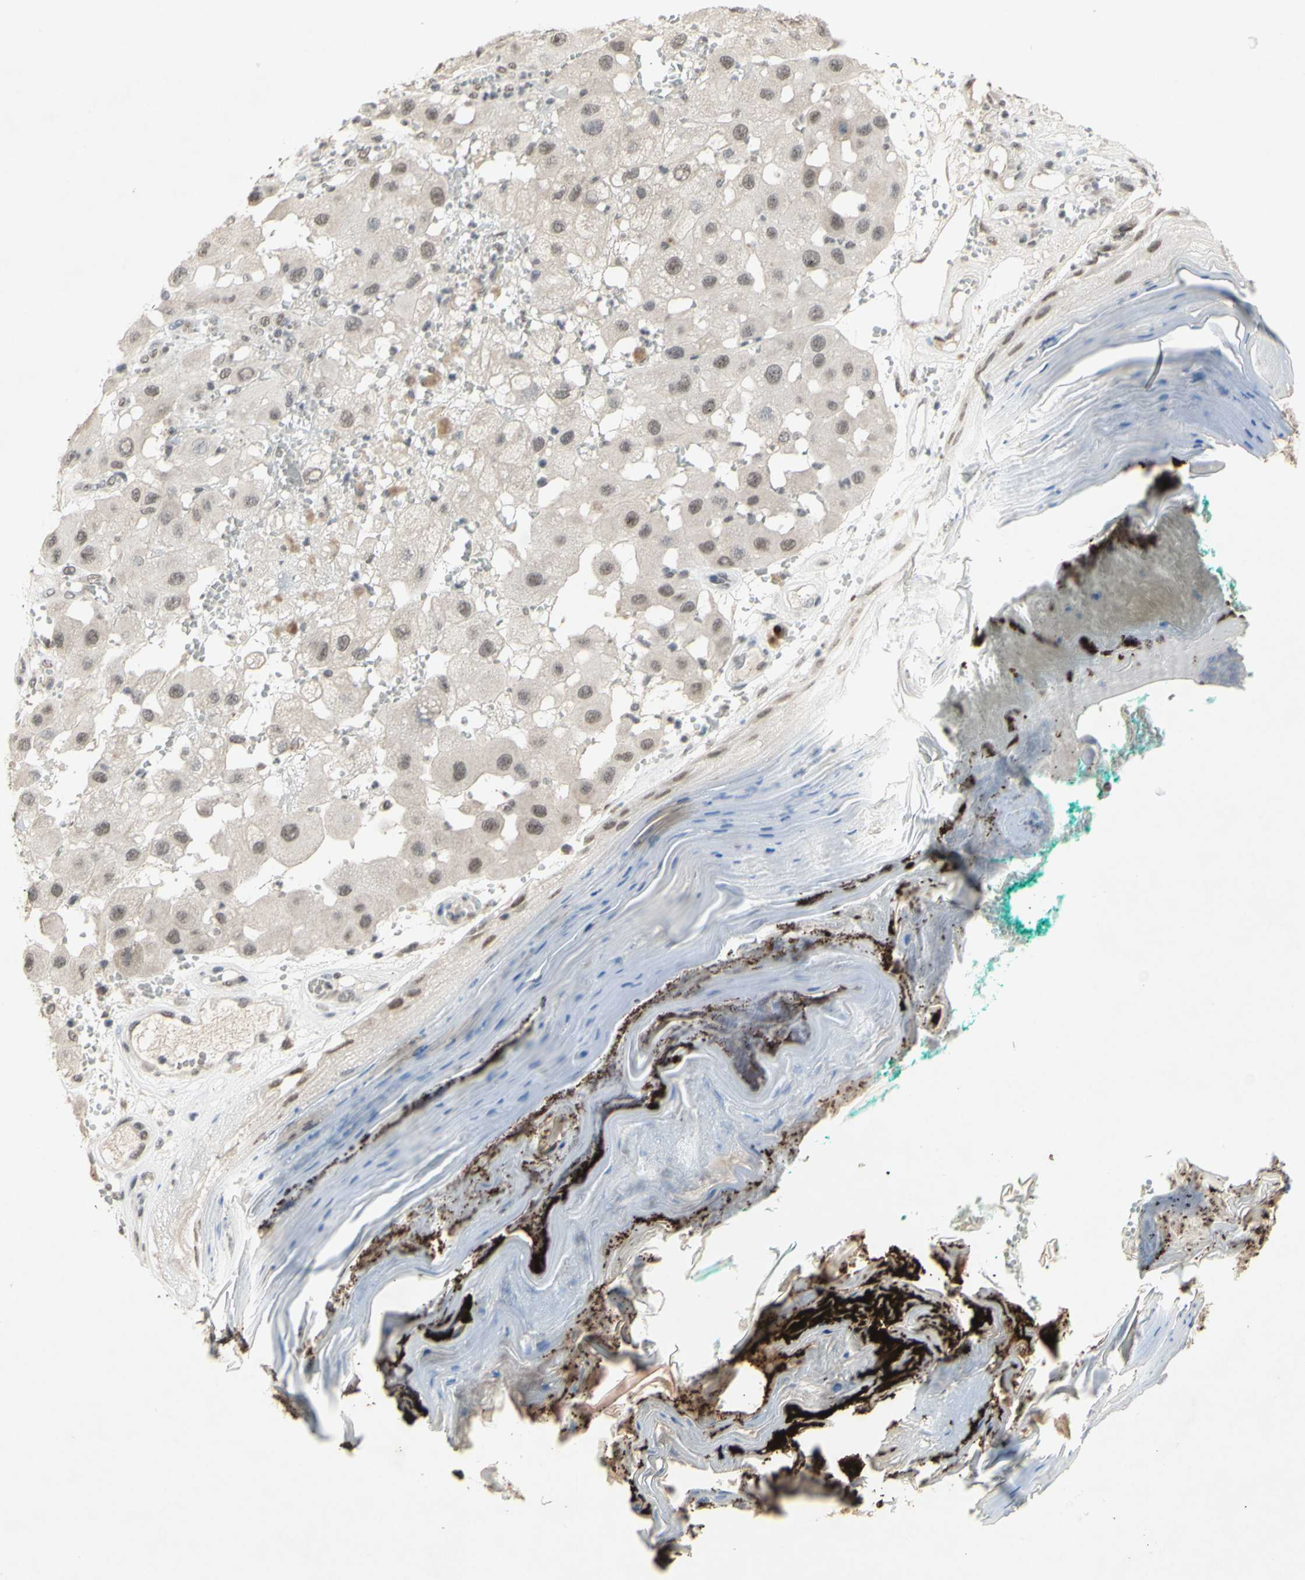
{"staining": {"intensity": "weak", "quantity": ">75%", "location": "nuclear"}, "tissue": "melanoma", "cell_type": "Tumor cells", "image_type": "cancer", "snomed": [{"axis": "morphology", "description": "Malignant melanoma, NOS"}, {"axis": "topography", "description": "Skin"}], "caption": "Immunohistochemical staining of human malignant melanoma exhibits low levels of weak nuclear protein positivity in about >75% of tumor cells.", "gene": "SFPQ", "patient": {"sex": "female", "age": 81}}